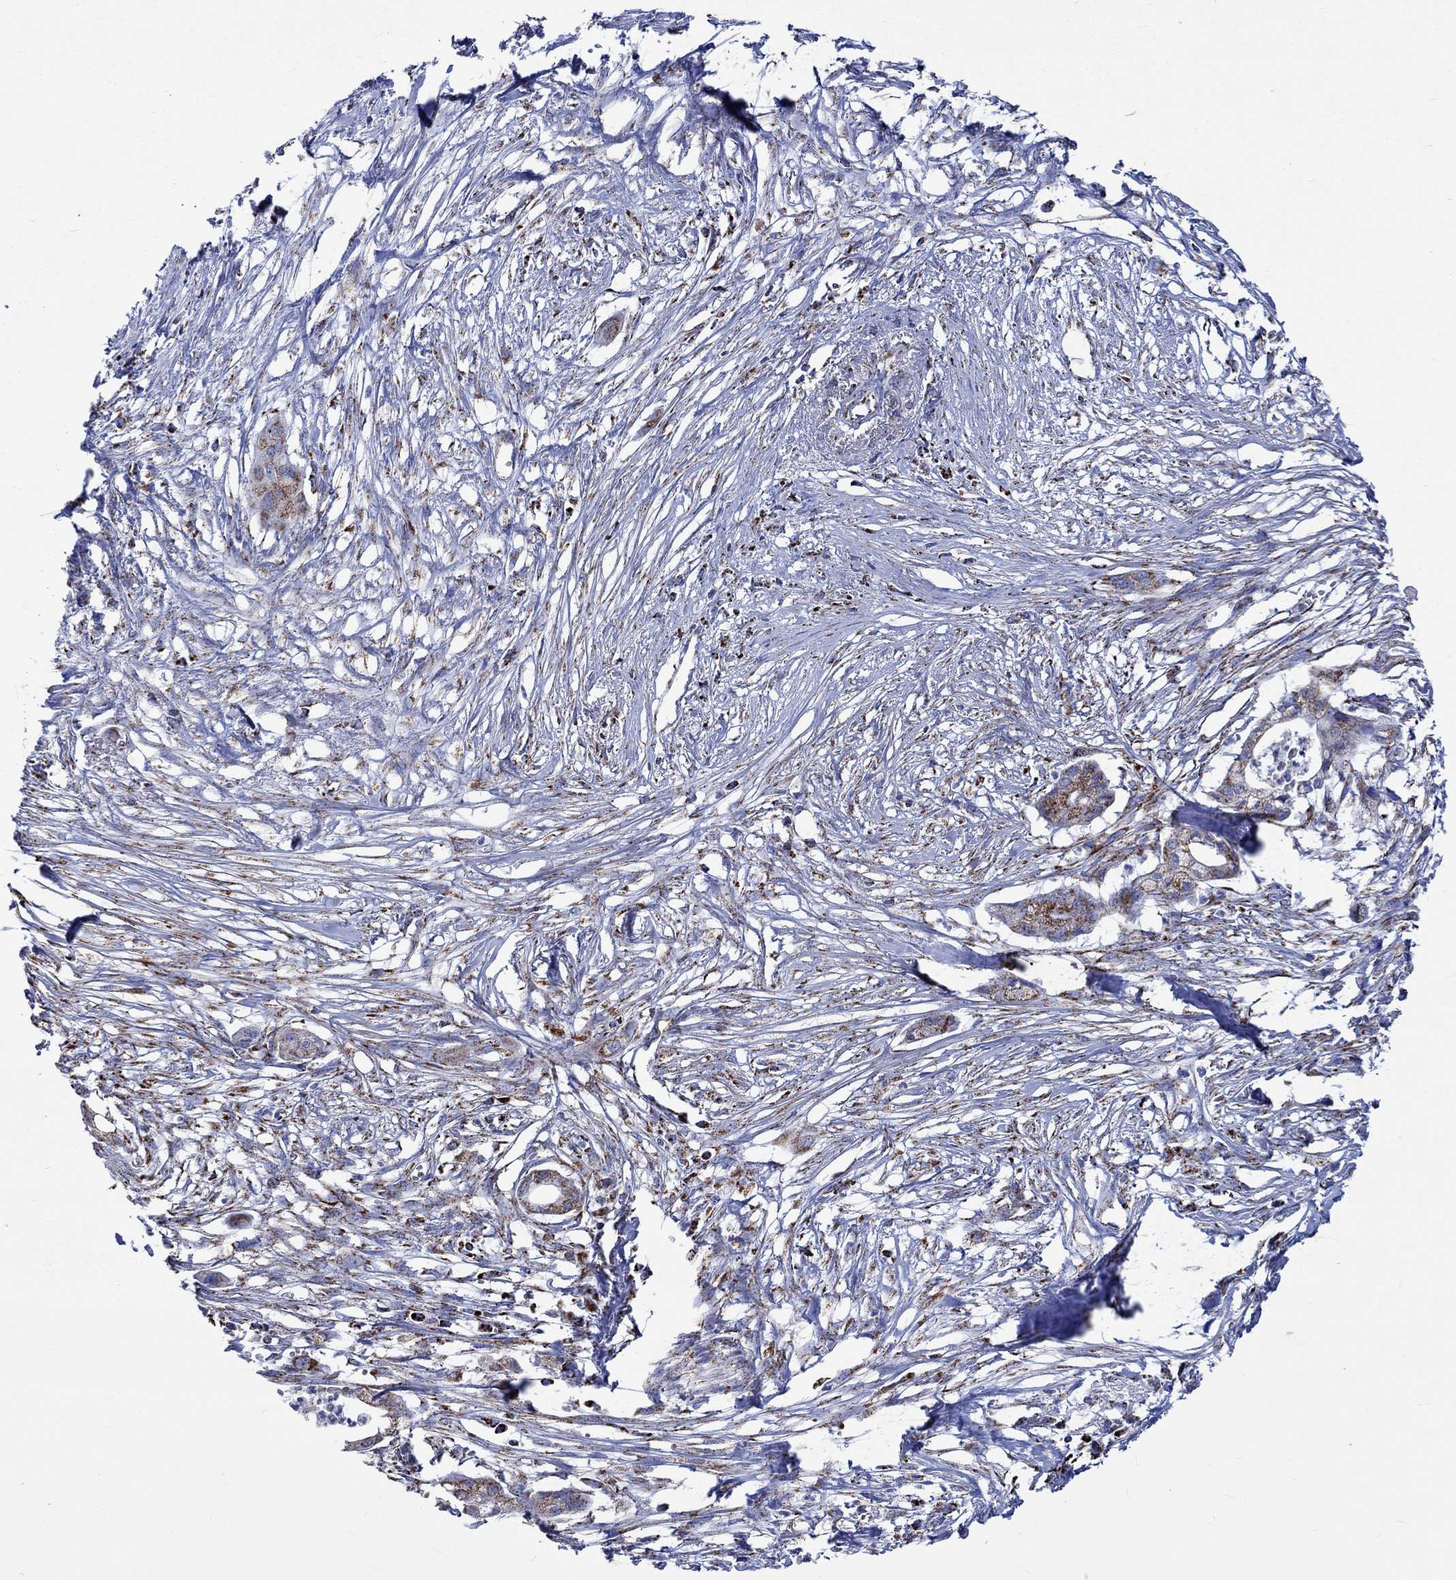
{"staining": {"intensity": "moderate", "quantity": ">75%", "location": "cytoplasmic/membranous"}, "tissue": "pancreatic cancer", "cell_type": "Tumor cells", "image_type": "cancer", "snomed": [{"axis": "morphology", "description": "Normal tissue, NOS"}, {"axis": "morphology", "description": "Adenocarcinoma, NOS"}, {"axis": "topography", "description": "Pancreas"}], "caption": "Protein expression analysis of adenocarcinoma (pancreatic) demonstrates moderate cytoplasmic/membranous expression in approximately >75% of tumor cells.", "gene": "RCE1", "patient": {"sex": "female", "age": 58}}